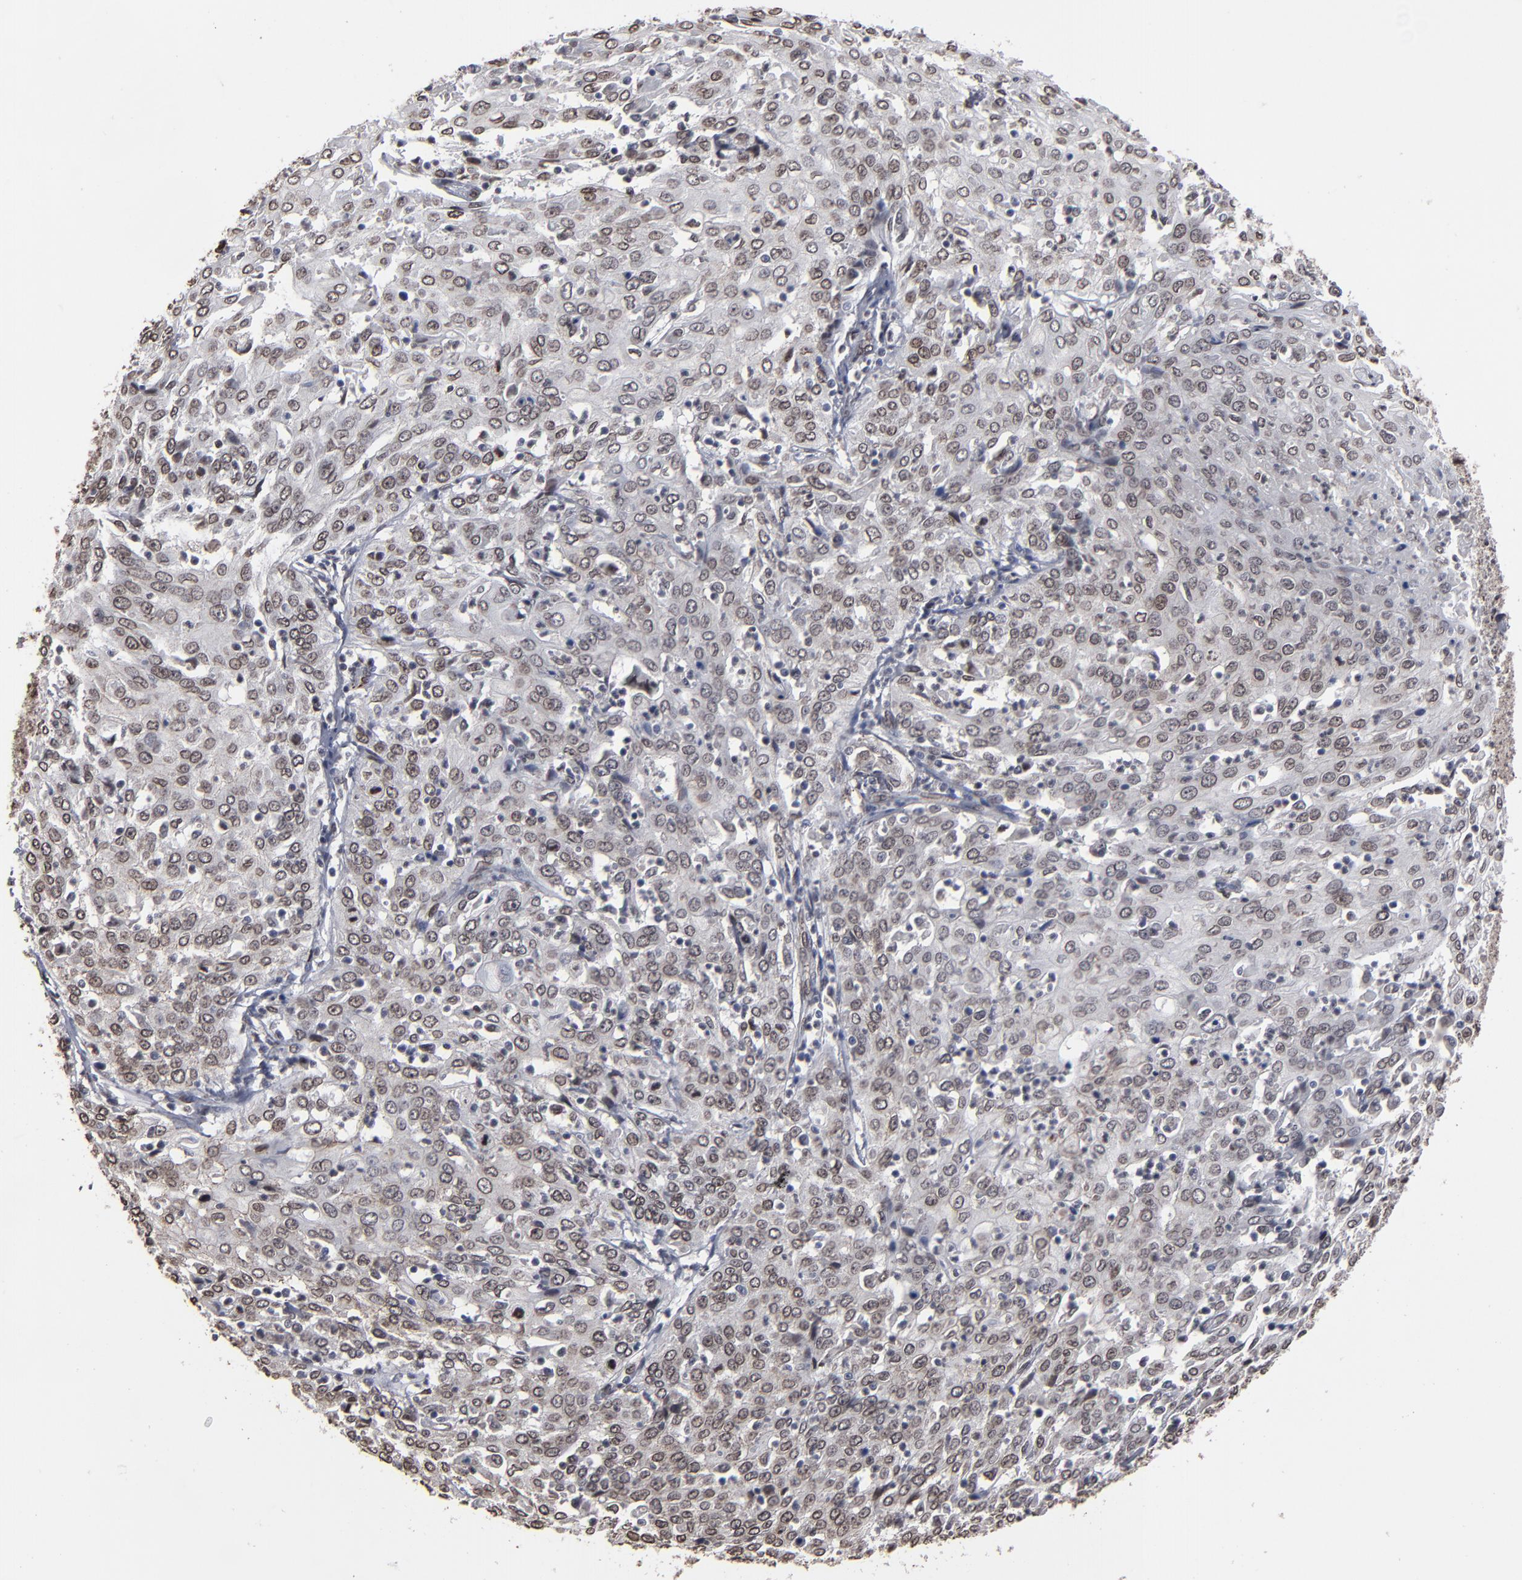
{"staining": {"intensity": "moderate", "quantity": "25%-75%", "location": "cytoplasmic/membranous,nuclear"}, "tissue": "cervical cancer", "cell_type": "Tumor cells", "image_type": "cancer", "snomed": [{"axis": "morphology", "description": "Squamous cell carcinoma, NOS"}, {"axis": "topography", "description": "Cervix"}], "caption": "This is an image of IHC staining of squamous cell carcinoma (cervical), which shows moderate positivity in the cytoplasmic/membranous and nuclear of tumor cells.", "gene": "BAZ1A", "patient": {"sex": "female", "age": 39}}